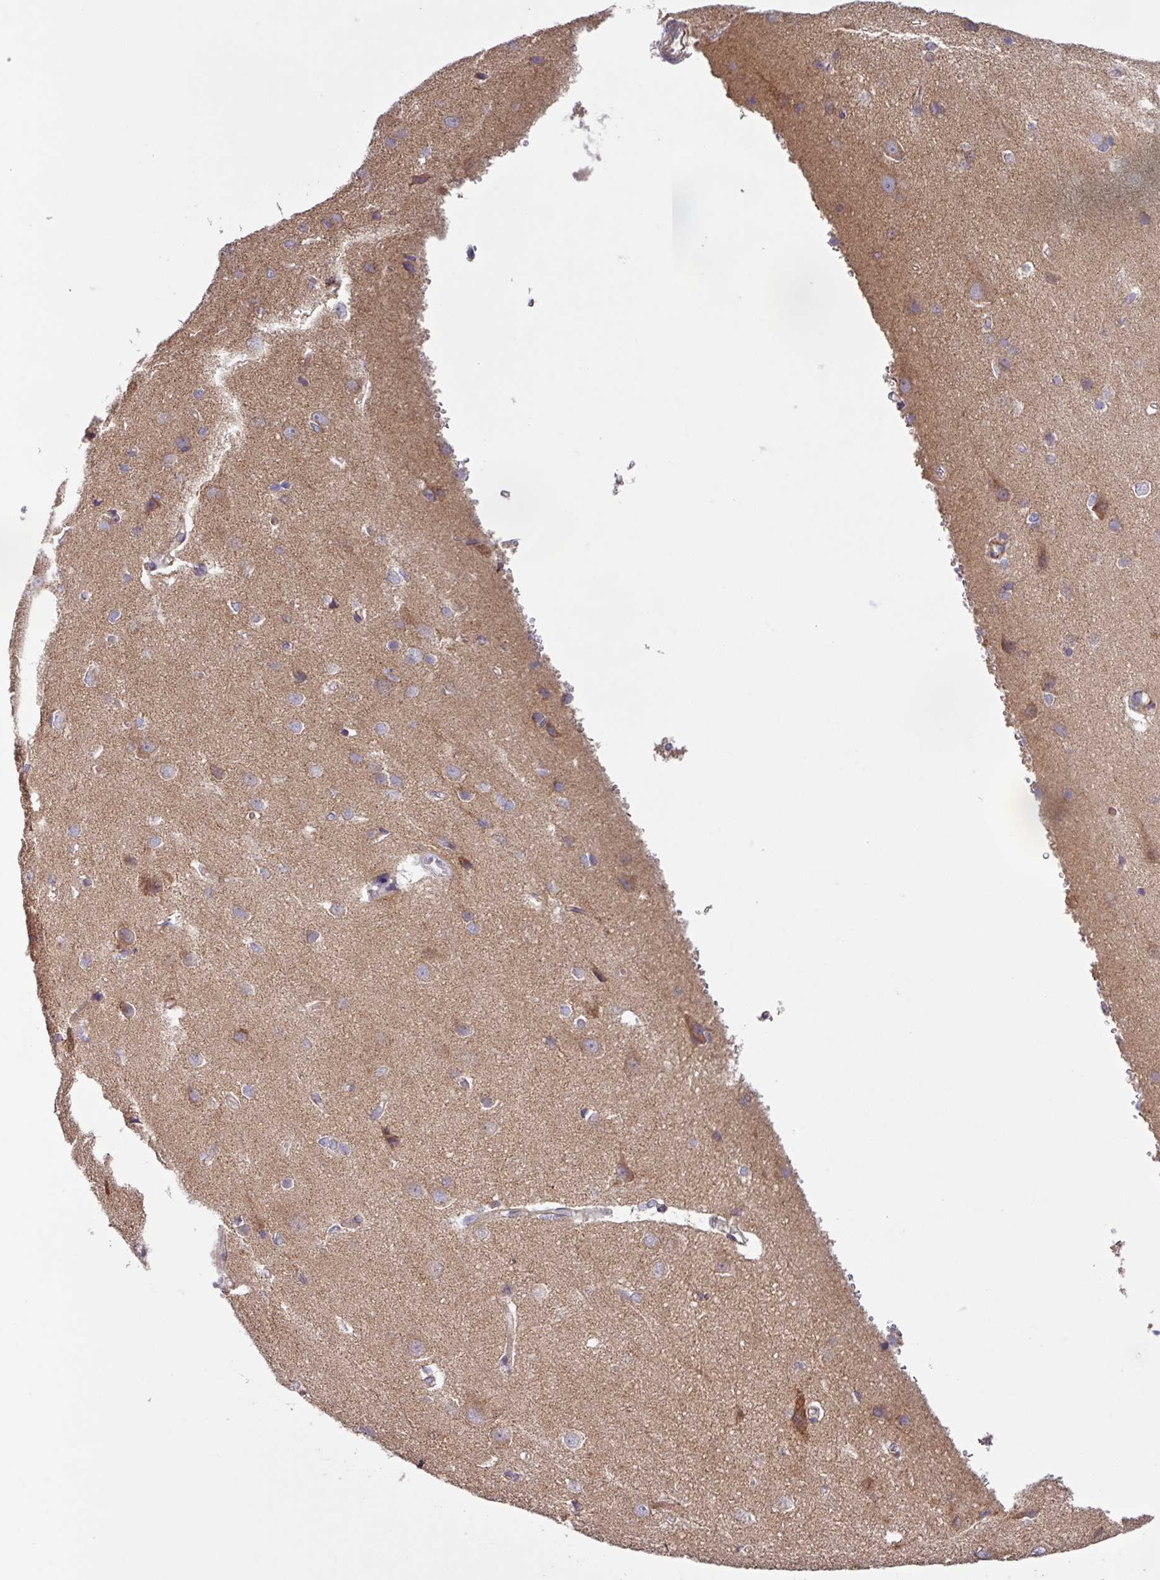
{"staining": {"intensity": "moderate", "quantity": ">75%", "location": "cytoplasmic/membranous"}, "tissue": "cerebral cortex", "cell_type": "Endothelial cells", "image_type": "normal", "snomed": [{"axis": "morphology", "description": "Normal tissue, NOS"}, {"axis": "topography", "description": "Cerebral cortex"}], "caption": "An immunohistochemistry (IHC) image of normal tissue is shown. Protein staining in brown labels moderate cytoplasmic/membranous positivity in cerebral cortex within endothelial cells. The staining is performed using DAB brown chromogen to label protein expression. The nuclei are counter-stained blue using hematoxylin.", "gene": "PLEKHD1", "patient": {"sex": "male", "age": 37}}